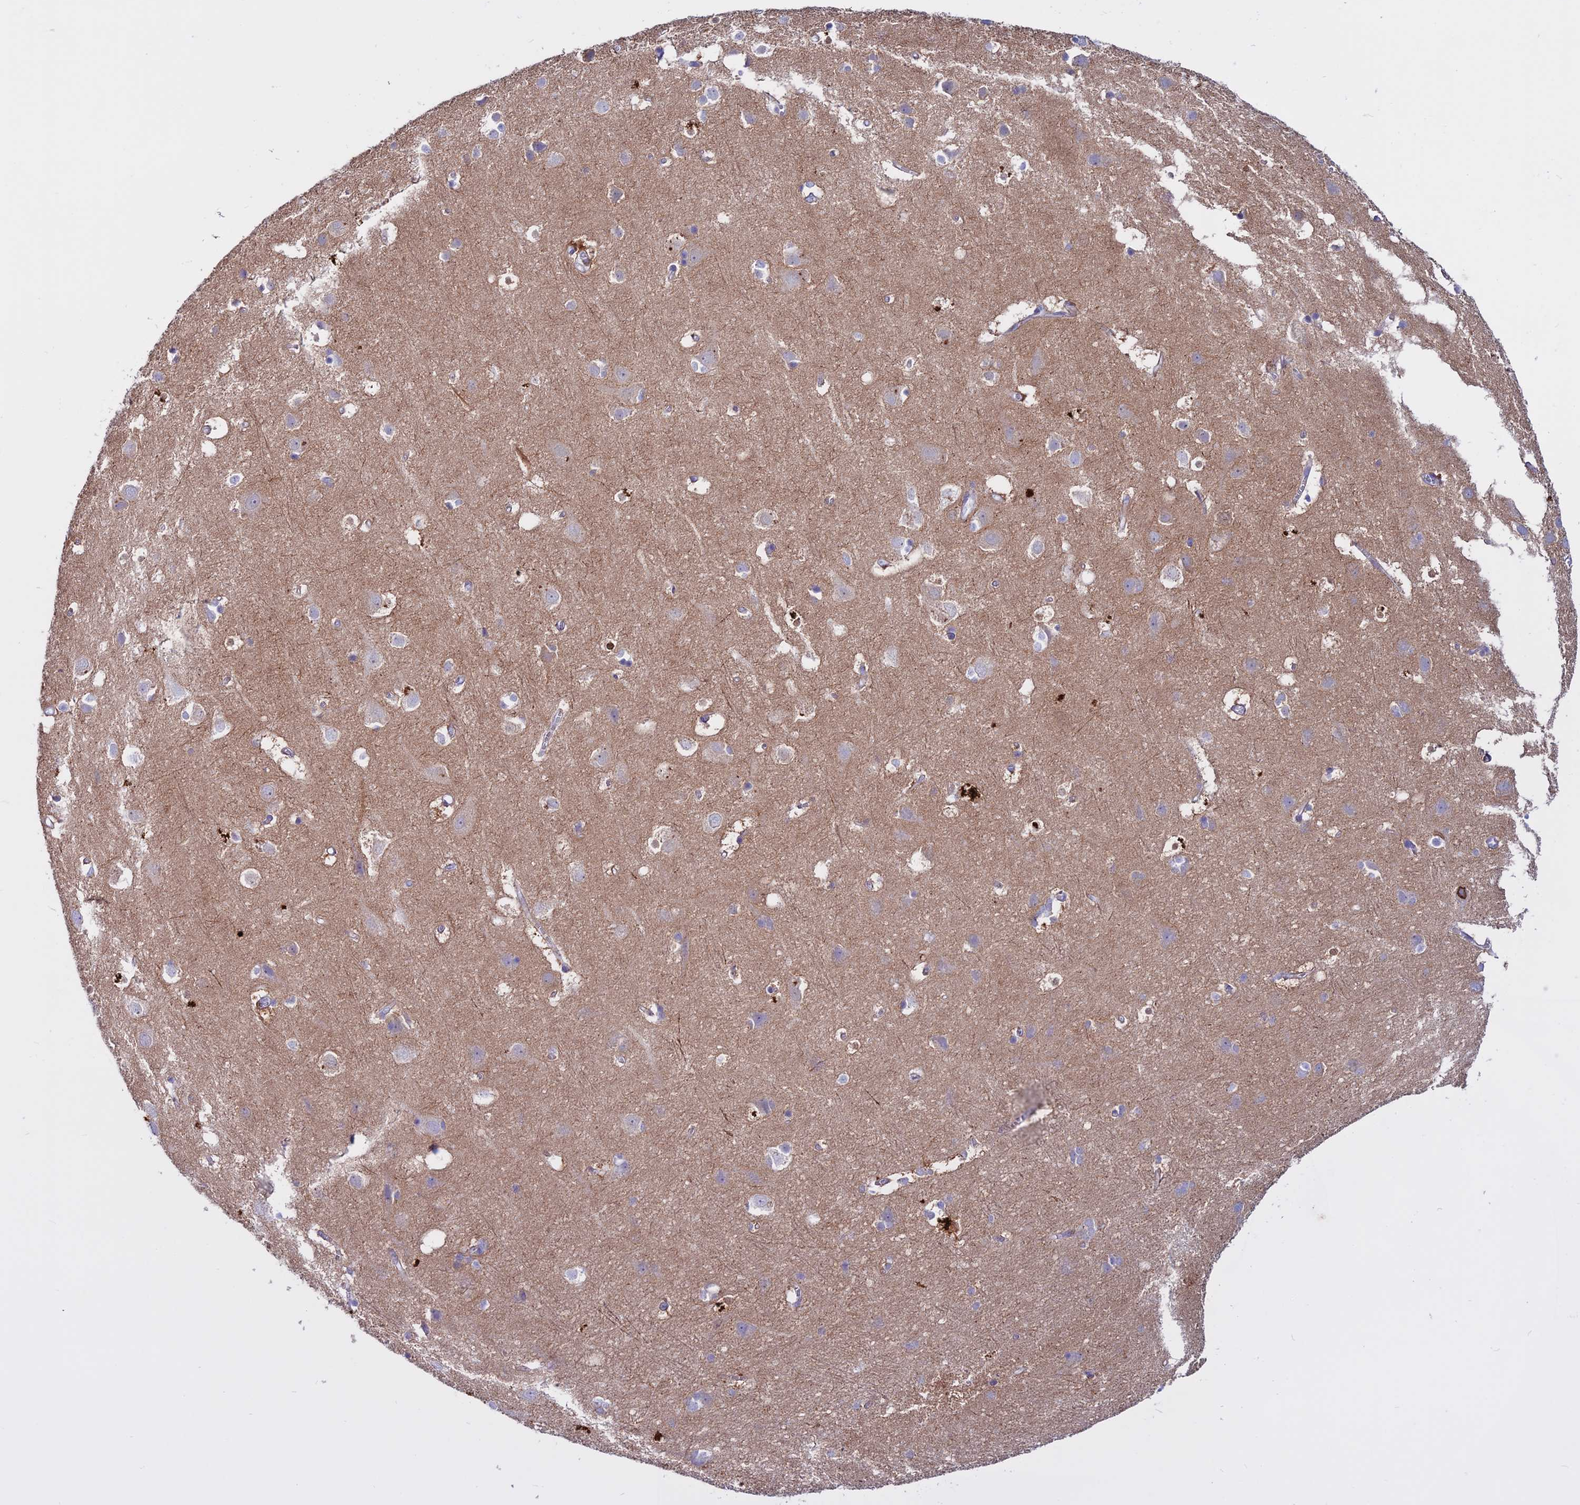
{"staining": {"intensity": "negative", "quantity": "none", "location": "none"}, "tissue": "cerebral cortex", "cell_type": "Endothelial cells", "image_type": "normal", "snomed": [{"axis": "morphology", "description": "Normal tissue, NOS"}, {"axis": "topography", "description": "Cerebral cortex"}], "caption": "A high-resolution photomicrograph shows immunohistochemistry staining of benign cerebral cortex, which exhibits no significant staining in endothelial cells. (Brightfield microscopy of DAB (3,3'-diaminobenzidine) immunohistochemistry at high magnification).", "gene": "CLEC2L", "patient": {"sex": "male", "age": 54}}